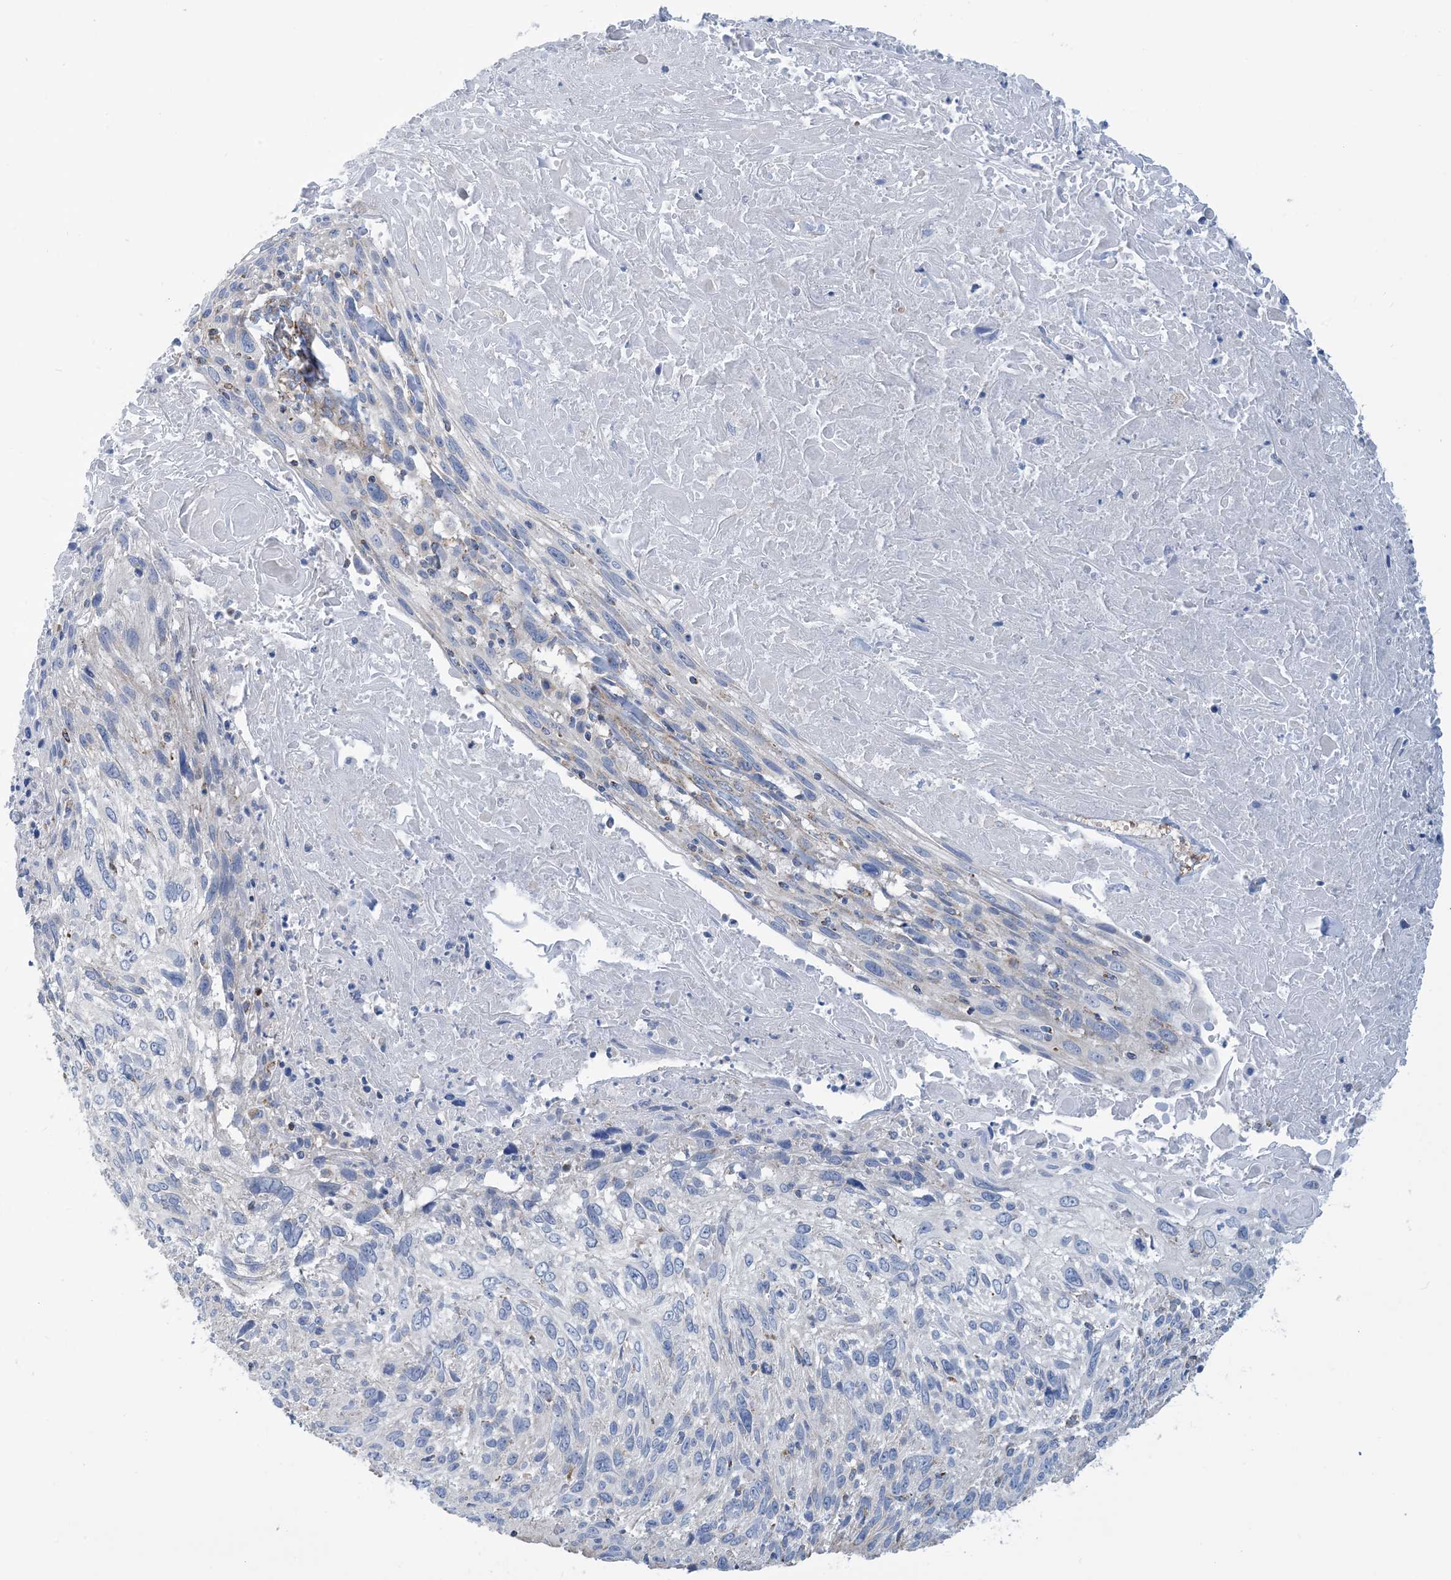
{"staining": {"intensity": "negative", "quantity": "none", "location": "none"}, "tissue": "cervical cancer", "cell_type": "Tumor cells", "image_type": "cancer", "snomed": [{"axis": "morphology", "description": "Squamous cell carcinoma, NOS"}, {"axis": "topography", "description": "Cervix"}], "caption": "This is an immunohistochemistry photomicrograph of cervical squamous cell carcinoma. There is no staining in tumor cells.", "gene": "PHOSPHO2", "patient": {"sex": "female", "age": 51}}